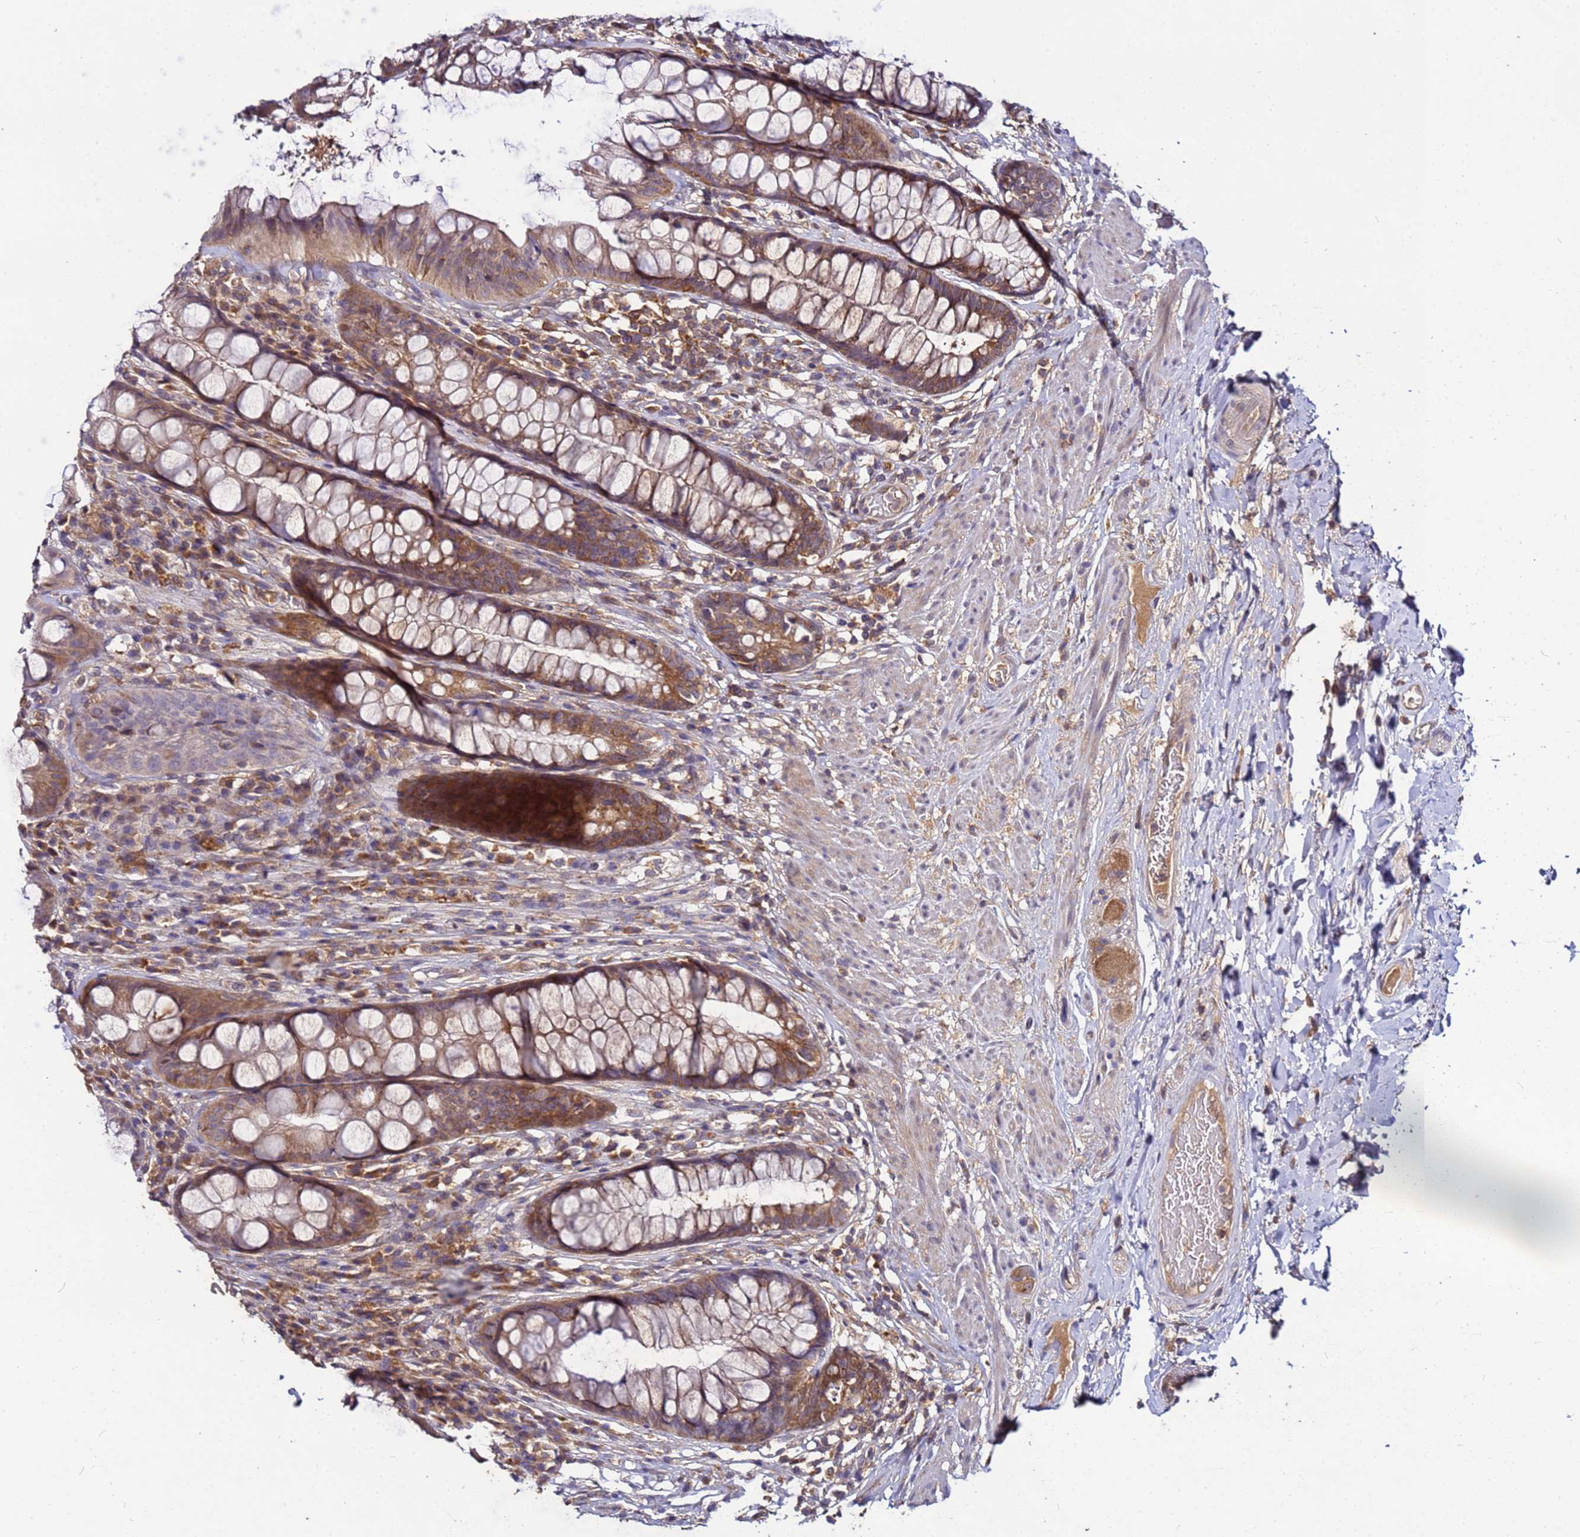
{"staining": {"intensity": "moderate", "quantity": ">75%", "location": "cytoplasmic/membranous"}, "tissue": "rectum", "cell_type": "Glandular cells", "image_type": "normal", "snomed": [{"axis": "morphology", "description": "Normal tissue, NOS"}, {"axis": "topography", "description": "Rectum"}], "caption": "Protein analysis of normal rectum displays moderate cytoplasmic/membranous expression in approximately >75% of glandular cells. The staining is performed using DAB brown chromogen to label protein expression. The nuclei are counter-stained blue using hematoxylin.", "gene": "GSPT2", "patient": {"sex": "male", "age": 74}}